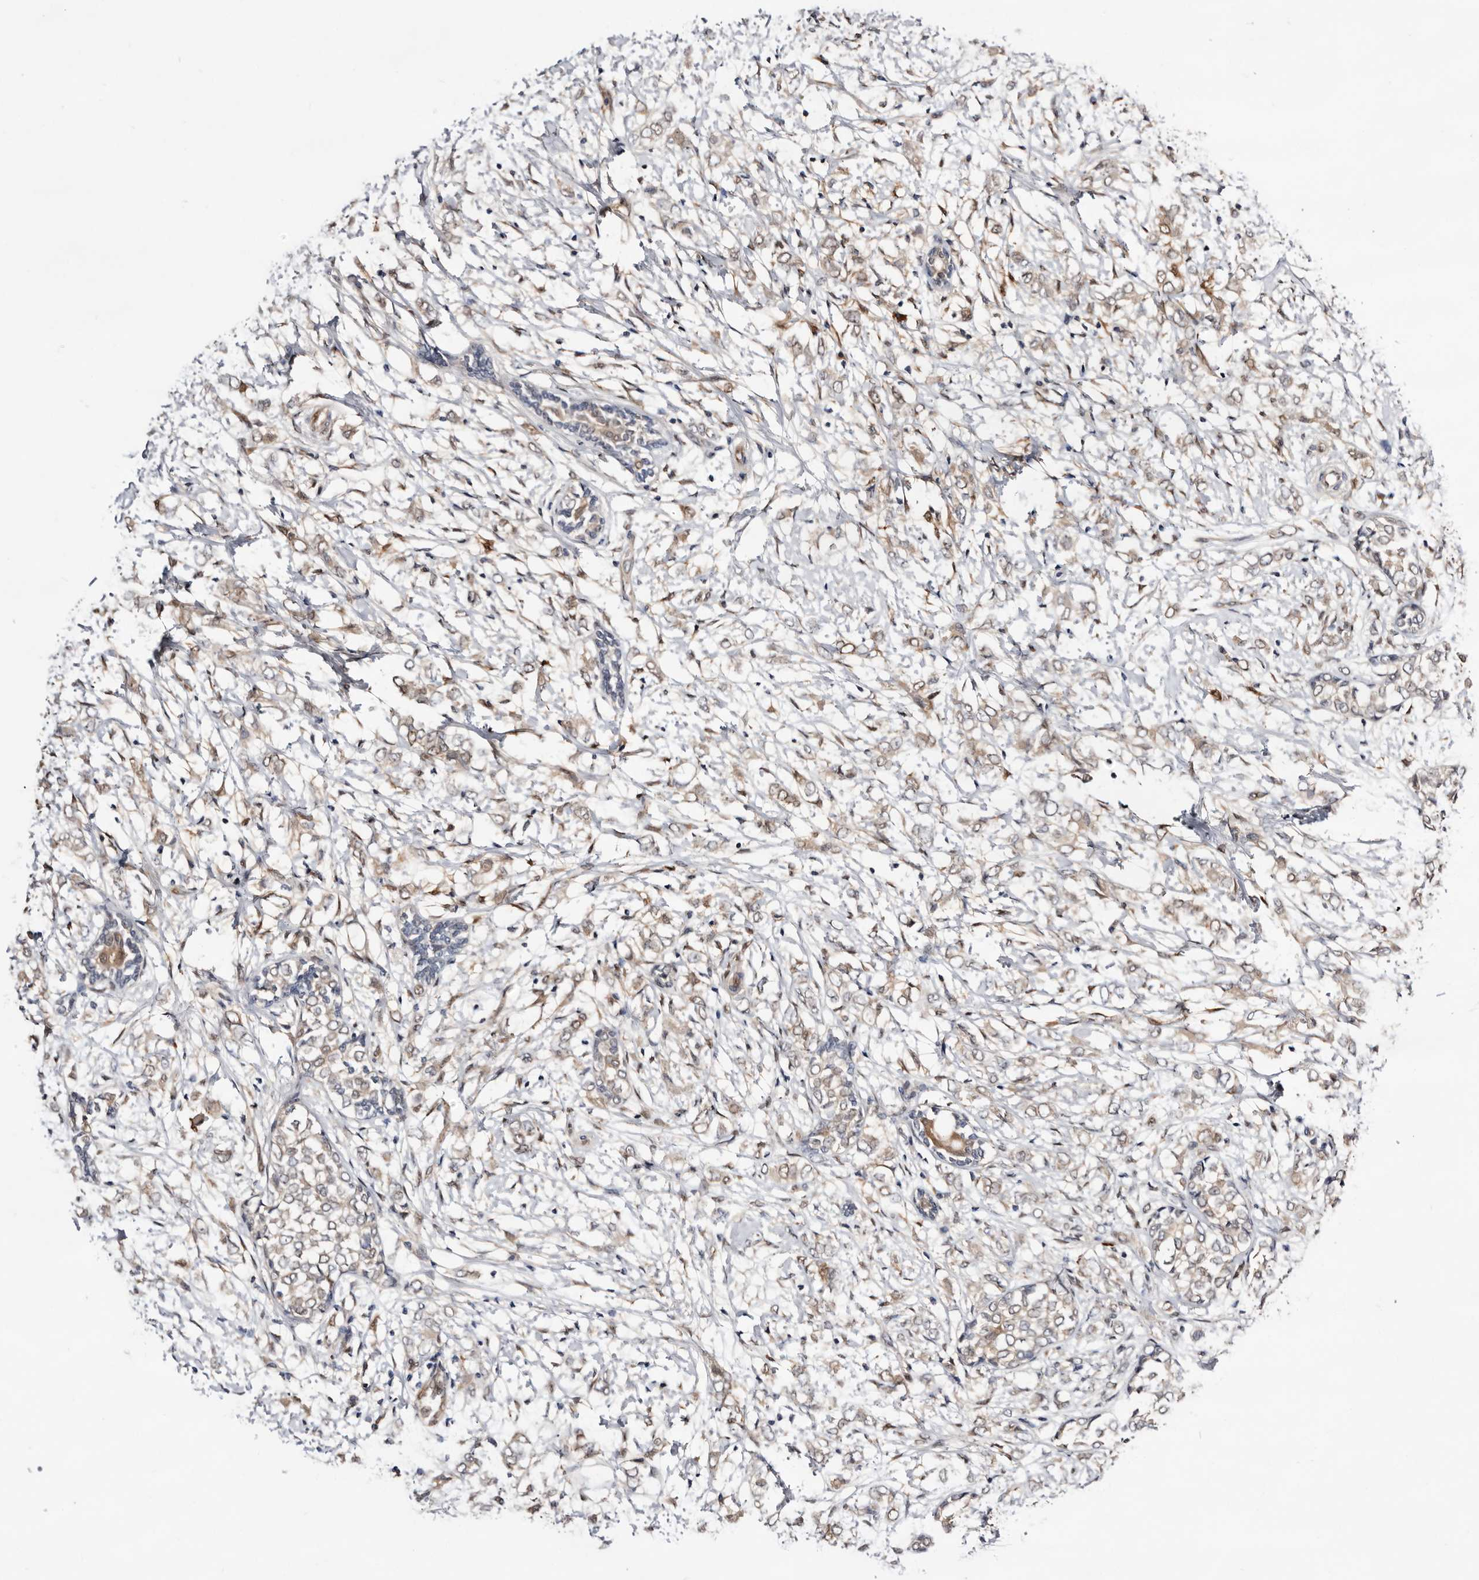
{"staining": {"intensity": "weak", "quantity": ">75%", "location": "cytoplasmic/membranous"}, "tissue": "breast cancer", "cell_type": "Tumor cells", "image_type": "cancer", "snomed": [{"axis": "morphology", "description": "Normal tissue, NOS"}, {"axis": "morphology", "description": "Lobular carcinoma"}, {"axis": "topography", "description": "Breast"}], "caption": "Immunohistochemical staining of breast lobular carcinoma displays low levels of weak cytoplasmic/membranous positivity in approximately >75% of tumor cells.", "gene": "TP53I3", "patient": {"sex": "female", "age": 47}}